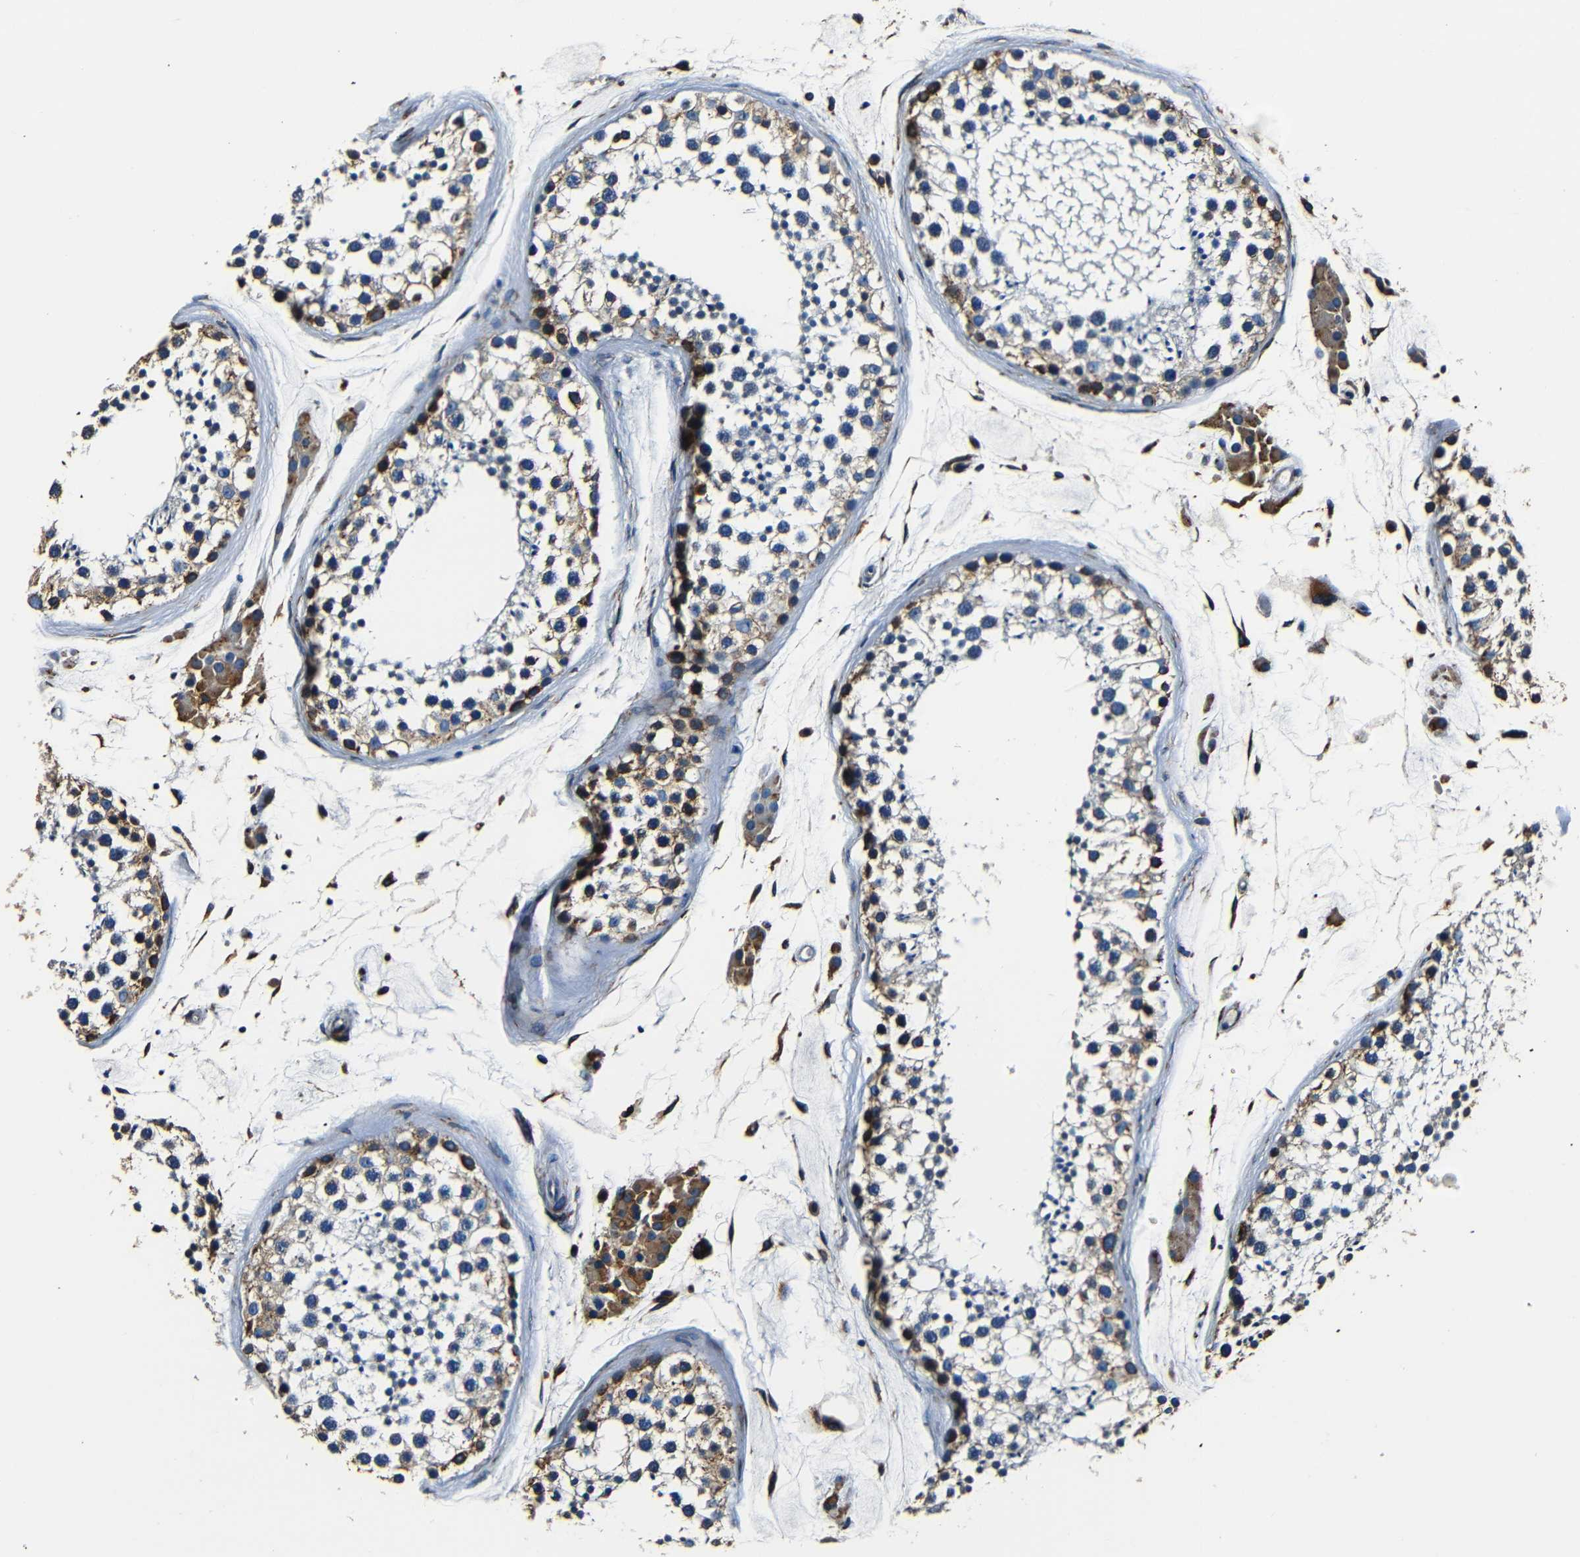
{"staining": {"intensity": "moderate", "quantity": "<25%", "location": "cytoplasmic/membranous"}, "tissue": "testis", "cell_type": "Cells in seminiferous ducts", "image_type": "normal", "snomed": [{"axis": "morphology", "description": "Normal tissue, NOS"}, {"axis": "topography", "description": "Testis"}], "caption": "About <25% of cells in seminiferous ducts in unremarkable testis show moderate cytoplasmic/membranous protein expression as visualized by brown immunohistochemical staining.", "gene": "RRBP1", "patient": {"sex": "male", "age": 46}}